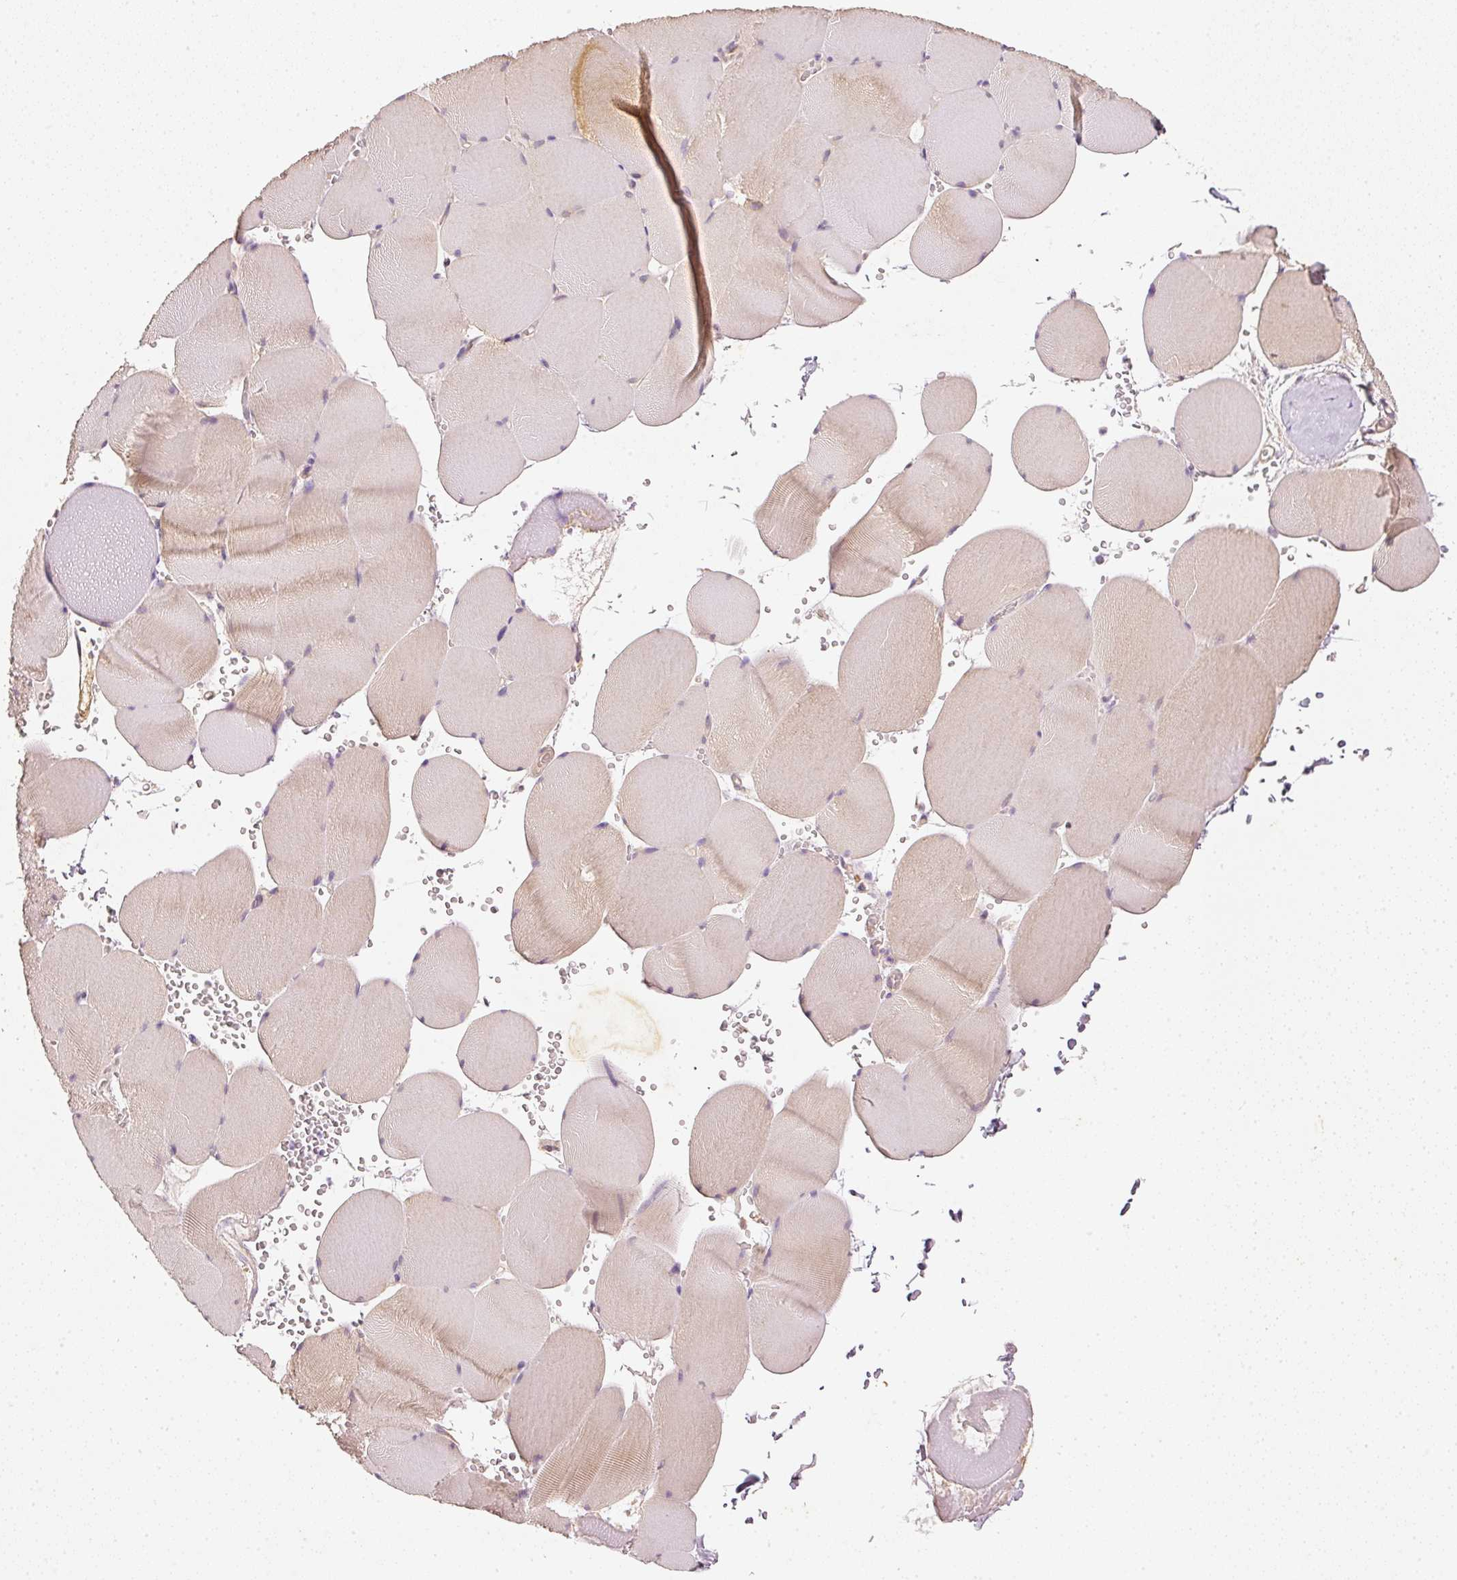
{"staining": {"intensity": "weak", "quantity": "25%-75%", "location": "cytoplasmic/membranous"}, "tissue": "skeletal muscle", "cell_type": "Myocytes", "image_type": "normal", "snomed": [{"axis": "morphology", "description": "Normal tissue, NOS"}, {"axis": "topography", "description": "Skeletal muscle"}, {"axis": "topography", "description": "Head-Neck"}], "caption": "A brown stain shows weak cytoplasmic/membranous staining of a protein in myocytes of benign human skeletal muscle. (IHC, brightfield microscopy, high magnification).", "gene": "RGL2", "patient": {"sex": "male", "age": 66}}